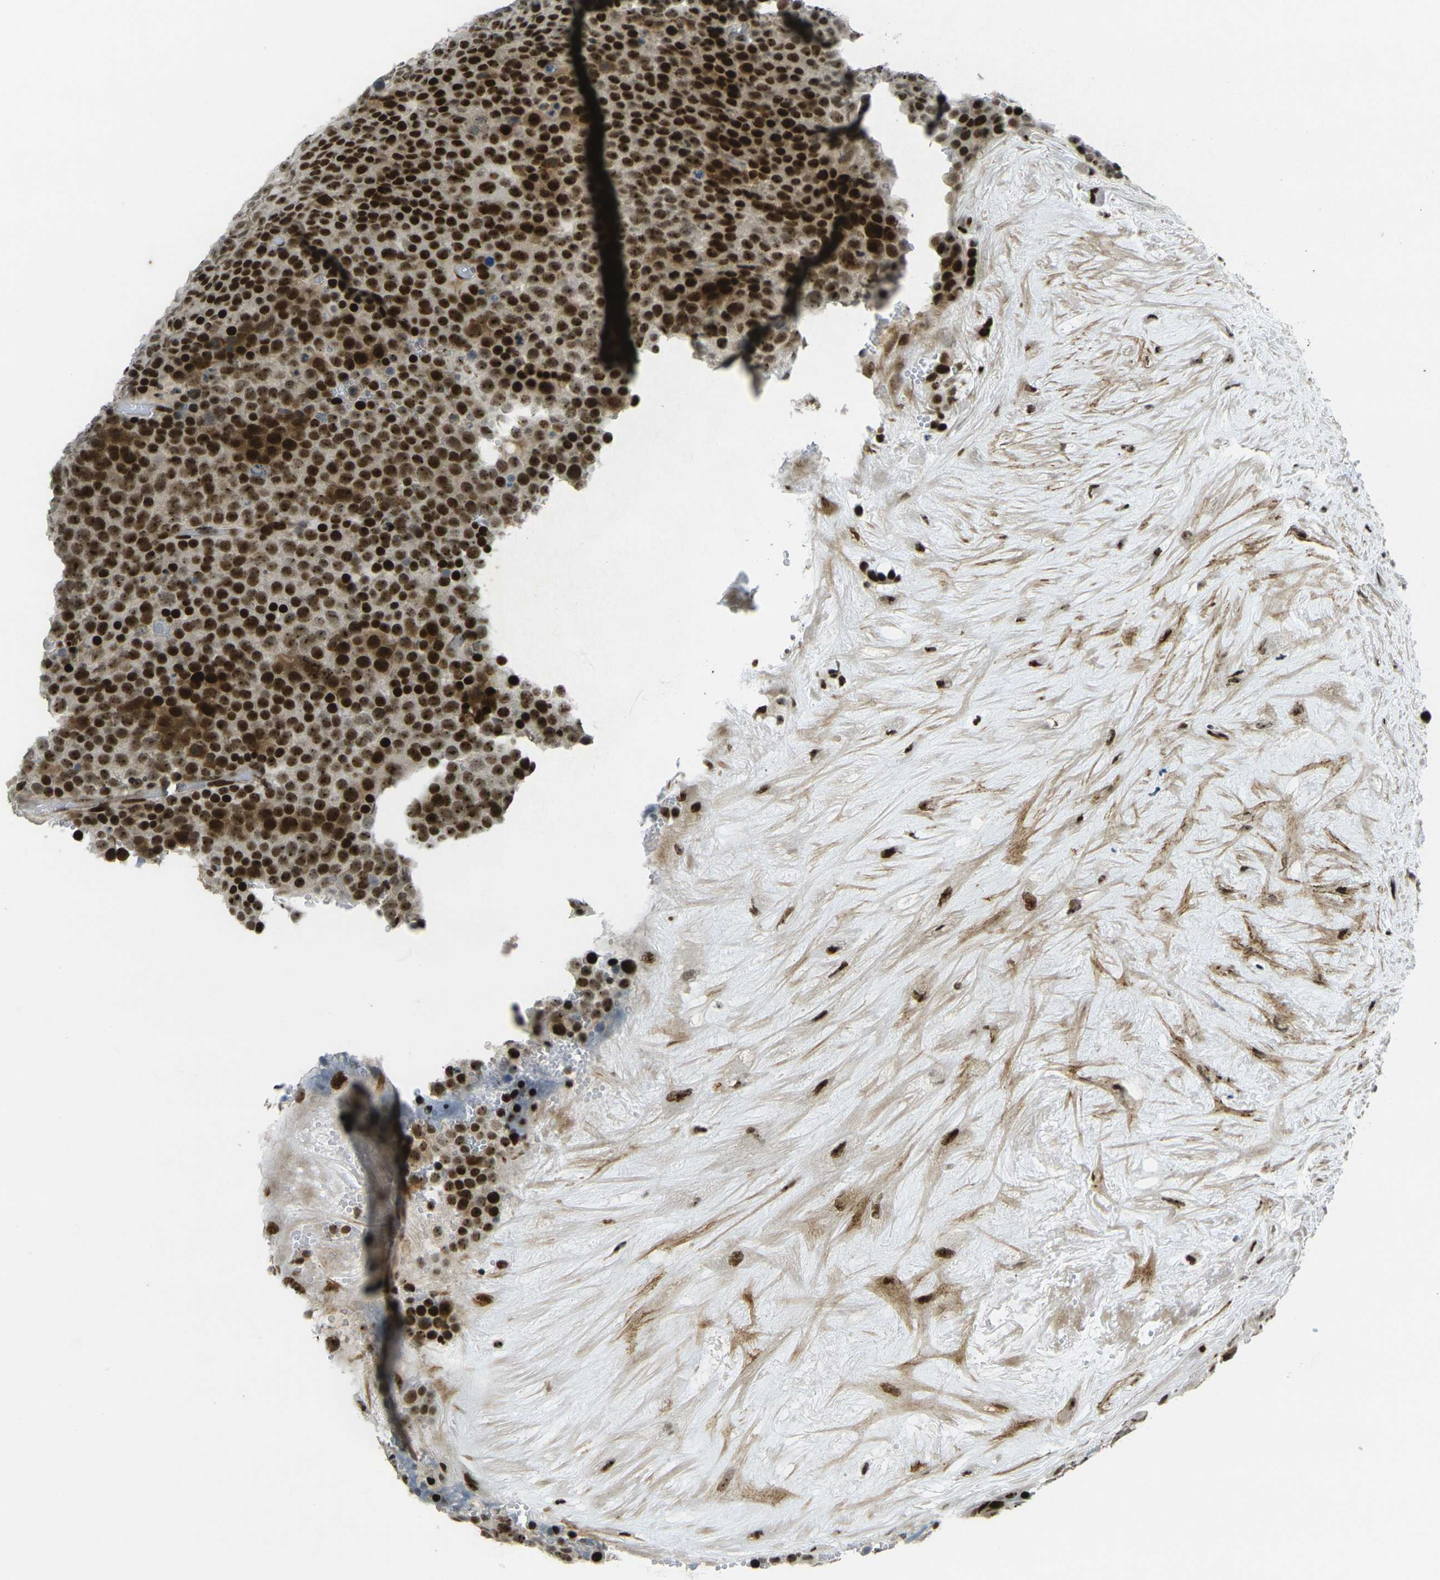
{"staining": {"intensity": "strong", "quantity": ">75%", "location": "cytoplasmic/membranous,nuclear"}, "tissue": "testis cancer", "cell_type": "Tumor cells", "image_type": "cancer", "snomed": [{"axis": "morphology", "description": "Seminoma, NOS"}, {"axis": "topography", "description": "Testis"}], "caption": "This image exhibits testis cancer (seminoma) stained with immunohistochemistry (IHC) to label a protein in brown. The cytoplasmic/membranous and nuclear of tumor cells show strong positivity for the protein. Nuclei are counter-stained blue.", "gene": "UBE2C", "patient": {"sex": "male", "age": 71}}